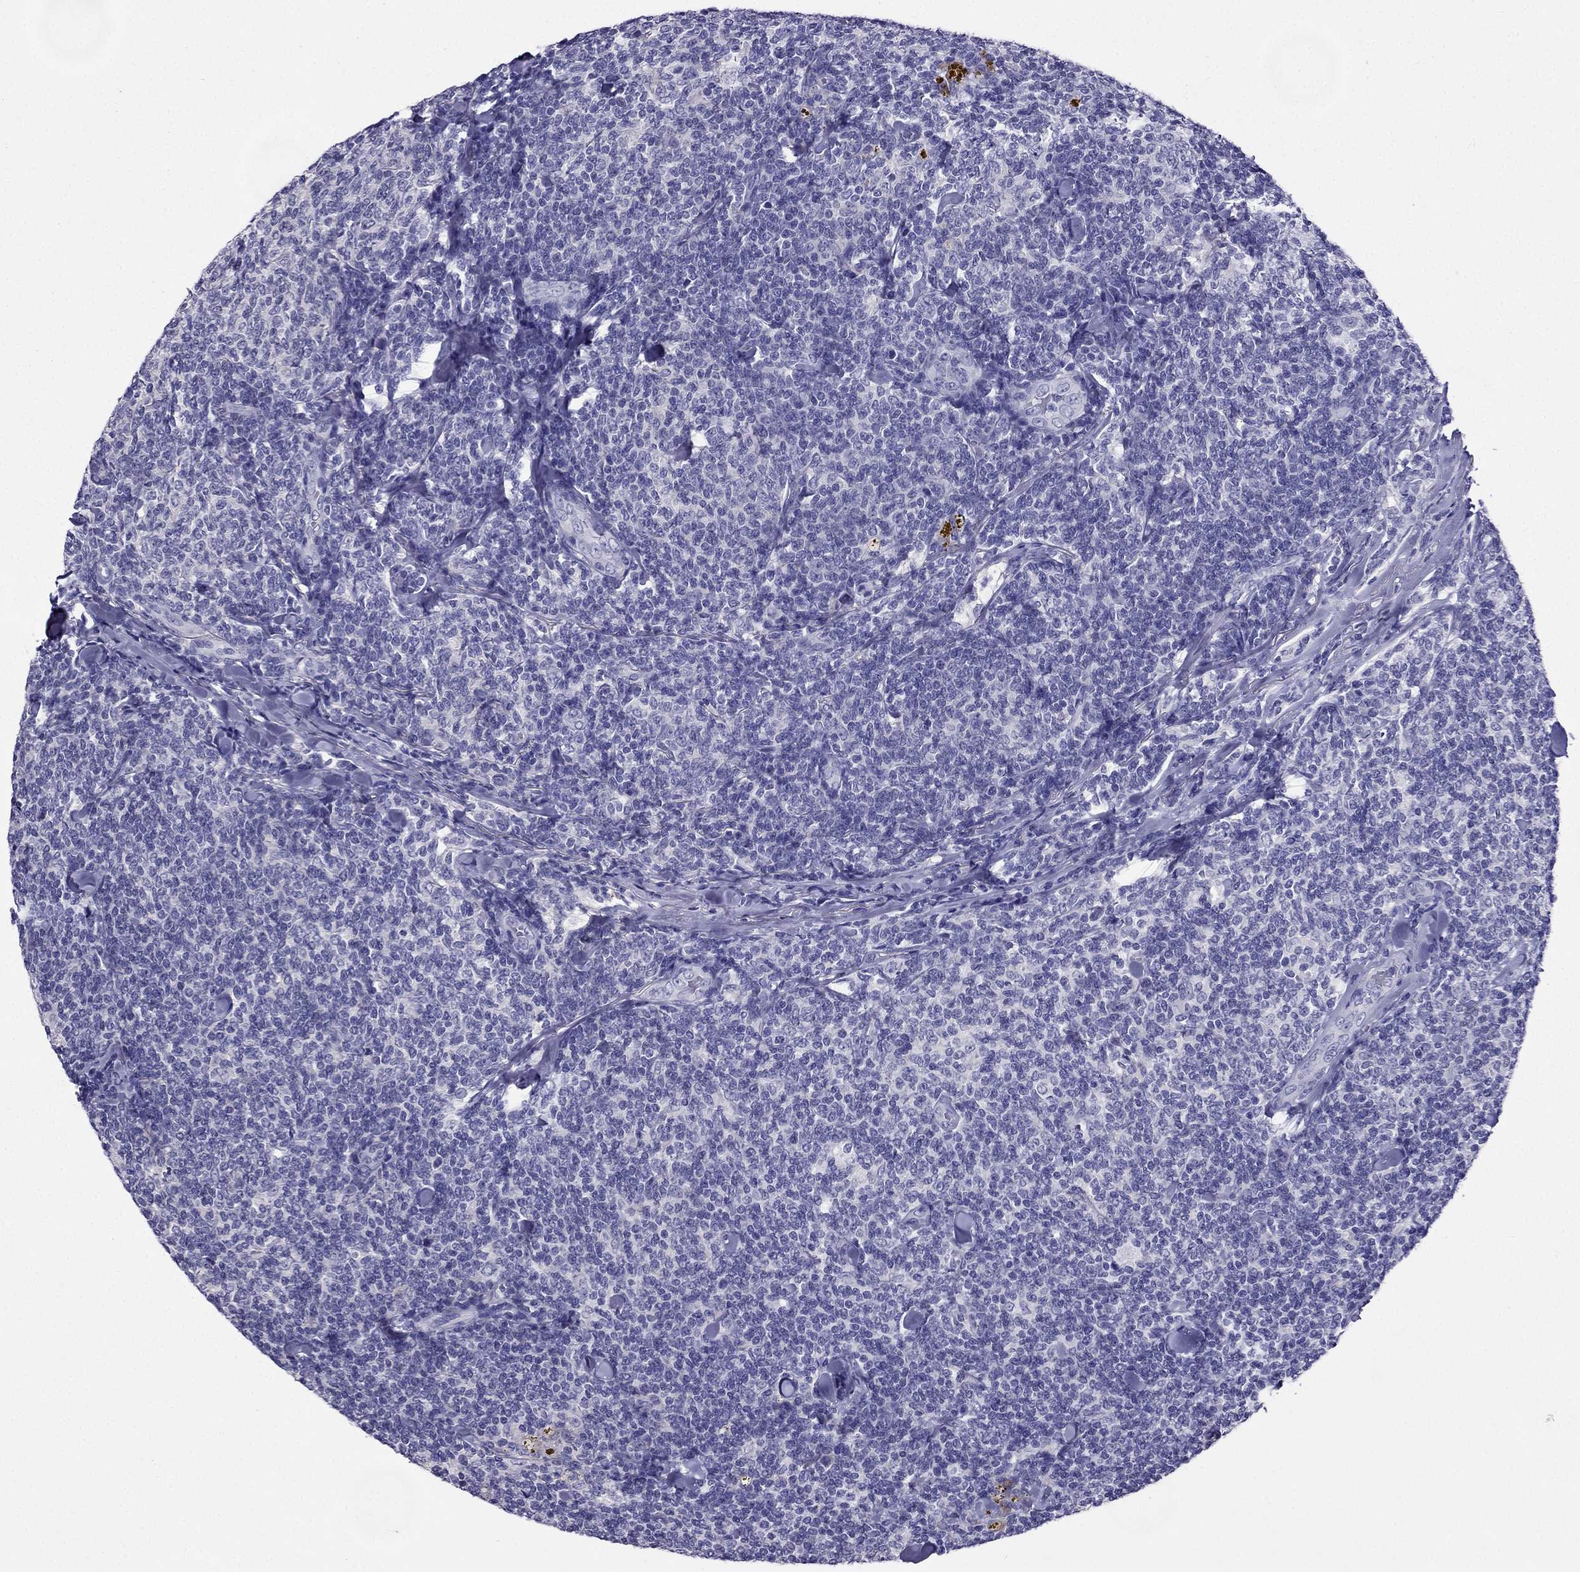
{"staining": {"intensity": "negative", "quantity": "none", "location": "none"}, "tissue": "lymphoma", "cell_type": "Tumor cells", "image_type": "cancer", "snomed": [{"axis": "morphology", "description": "Malignant lymphoma, non-Hodgkin's type, Low grade"}, {"axis": "topography", "description": "Lymph node"}], "caption": "Tumor cells show no significant staining in malignant lymphoma, non-Hodgkin's type (low-grade). The staining is performed using DAB (3,3'-diaminobenzidine) brown chromogen with nuclei counter-stained in using hematoxylin.", "gene": "ZNF541", "patient": {"sex": "female", "age": 56}}